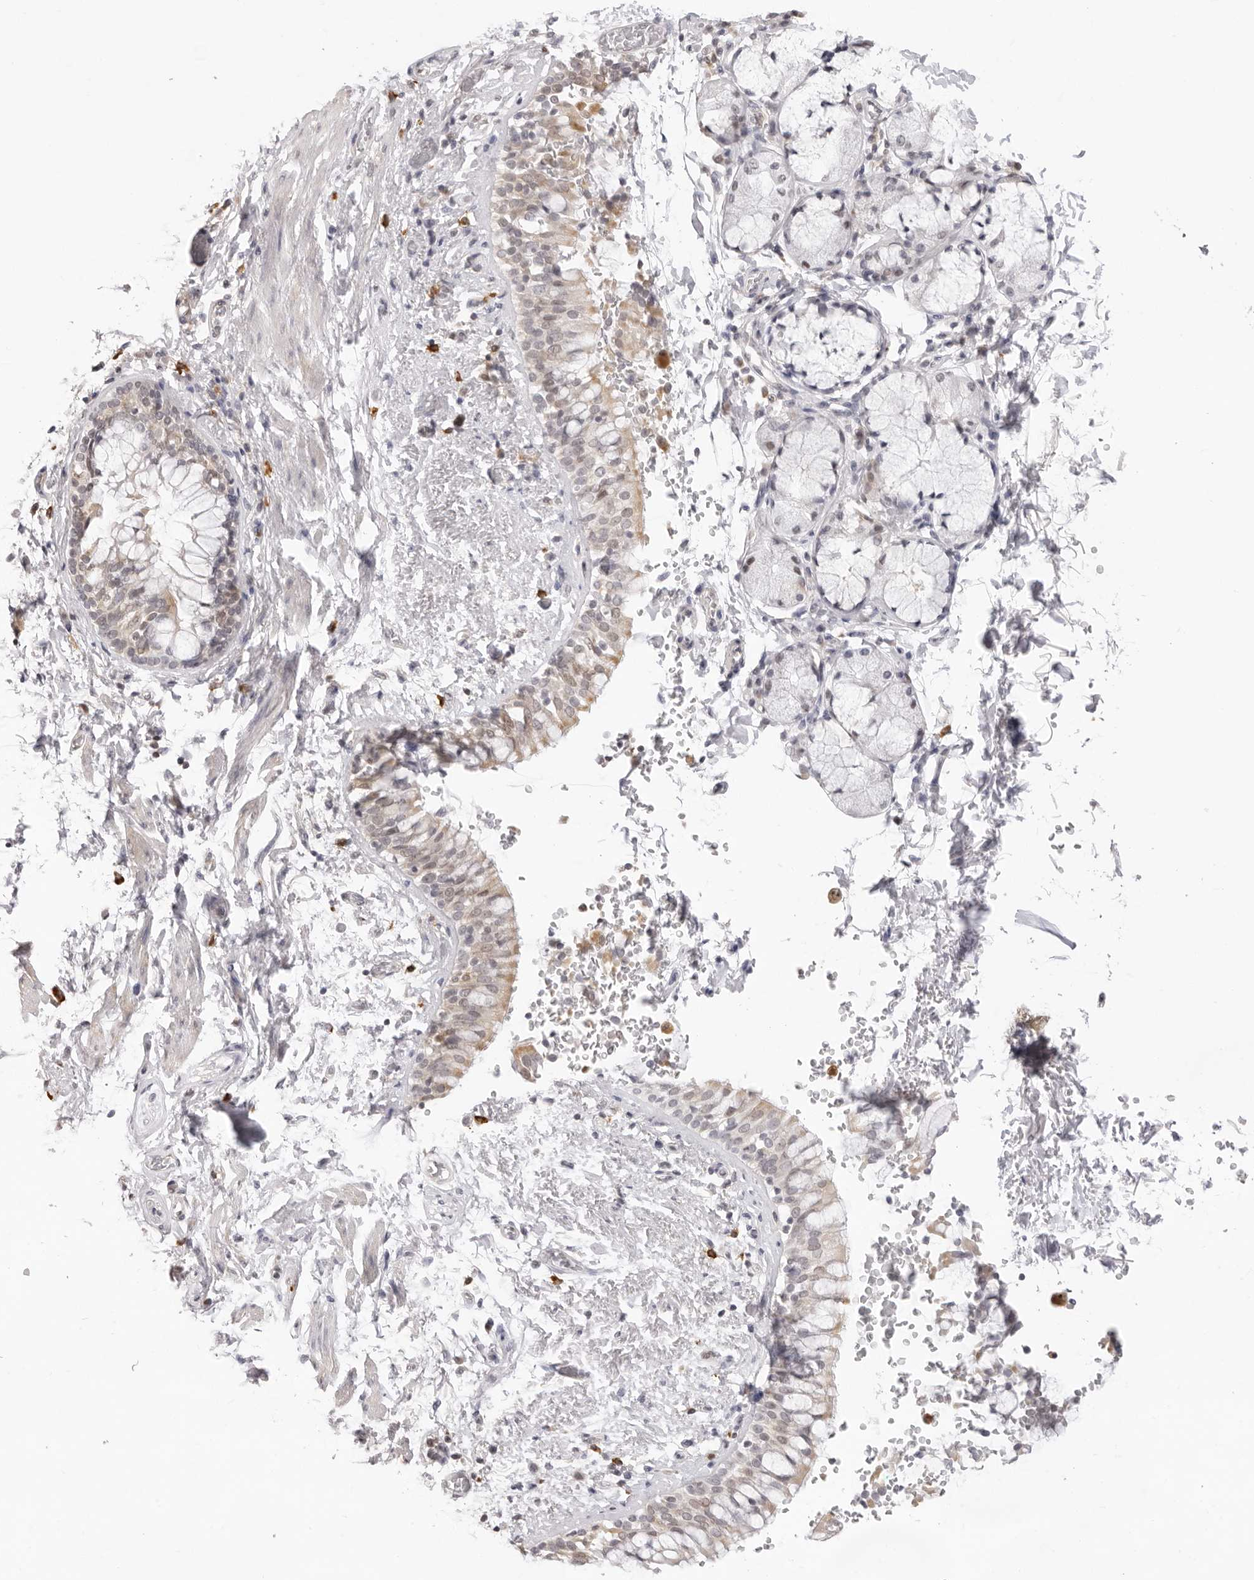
{"staining": {"intensity": "moderate", "quantity": ">75%", "location": "cytoplasmic/membranous"}, "tissue": "bronchus", "cell_type": "Respiratory epithelial cells", "image_type": "normal", "snomed": [{"axis": "morphology", "description": "Normal tissue, NOS"}, {"axis": "morphology", "description": "Inflammation, NOS"}, {"axis": "topography", "description": "Cartilage tissue"}, {"axis": "topography", "description": "Bronchus"}, {"axis": "topography", "description": "Lung"}], "caption": "IHC image of normal bronchus: human bronchus stained using immunohistochemistry (IHC) shows medium levels of moderate protein expression localized specifically in the cytoplasmic/membranous of respiratory epithelial cells, appearing as a cytoplasmic/membranous brown color.", "gene": "FDPS", "patient": {"sex": "female", "age": 64}}